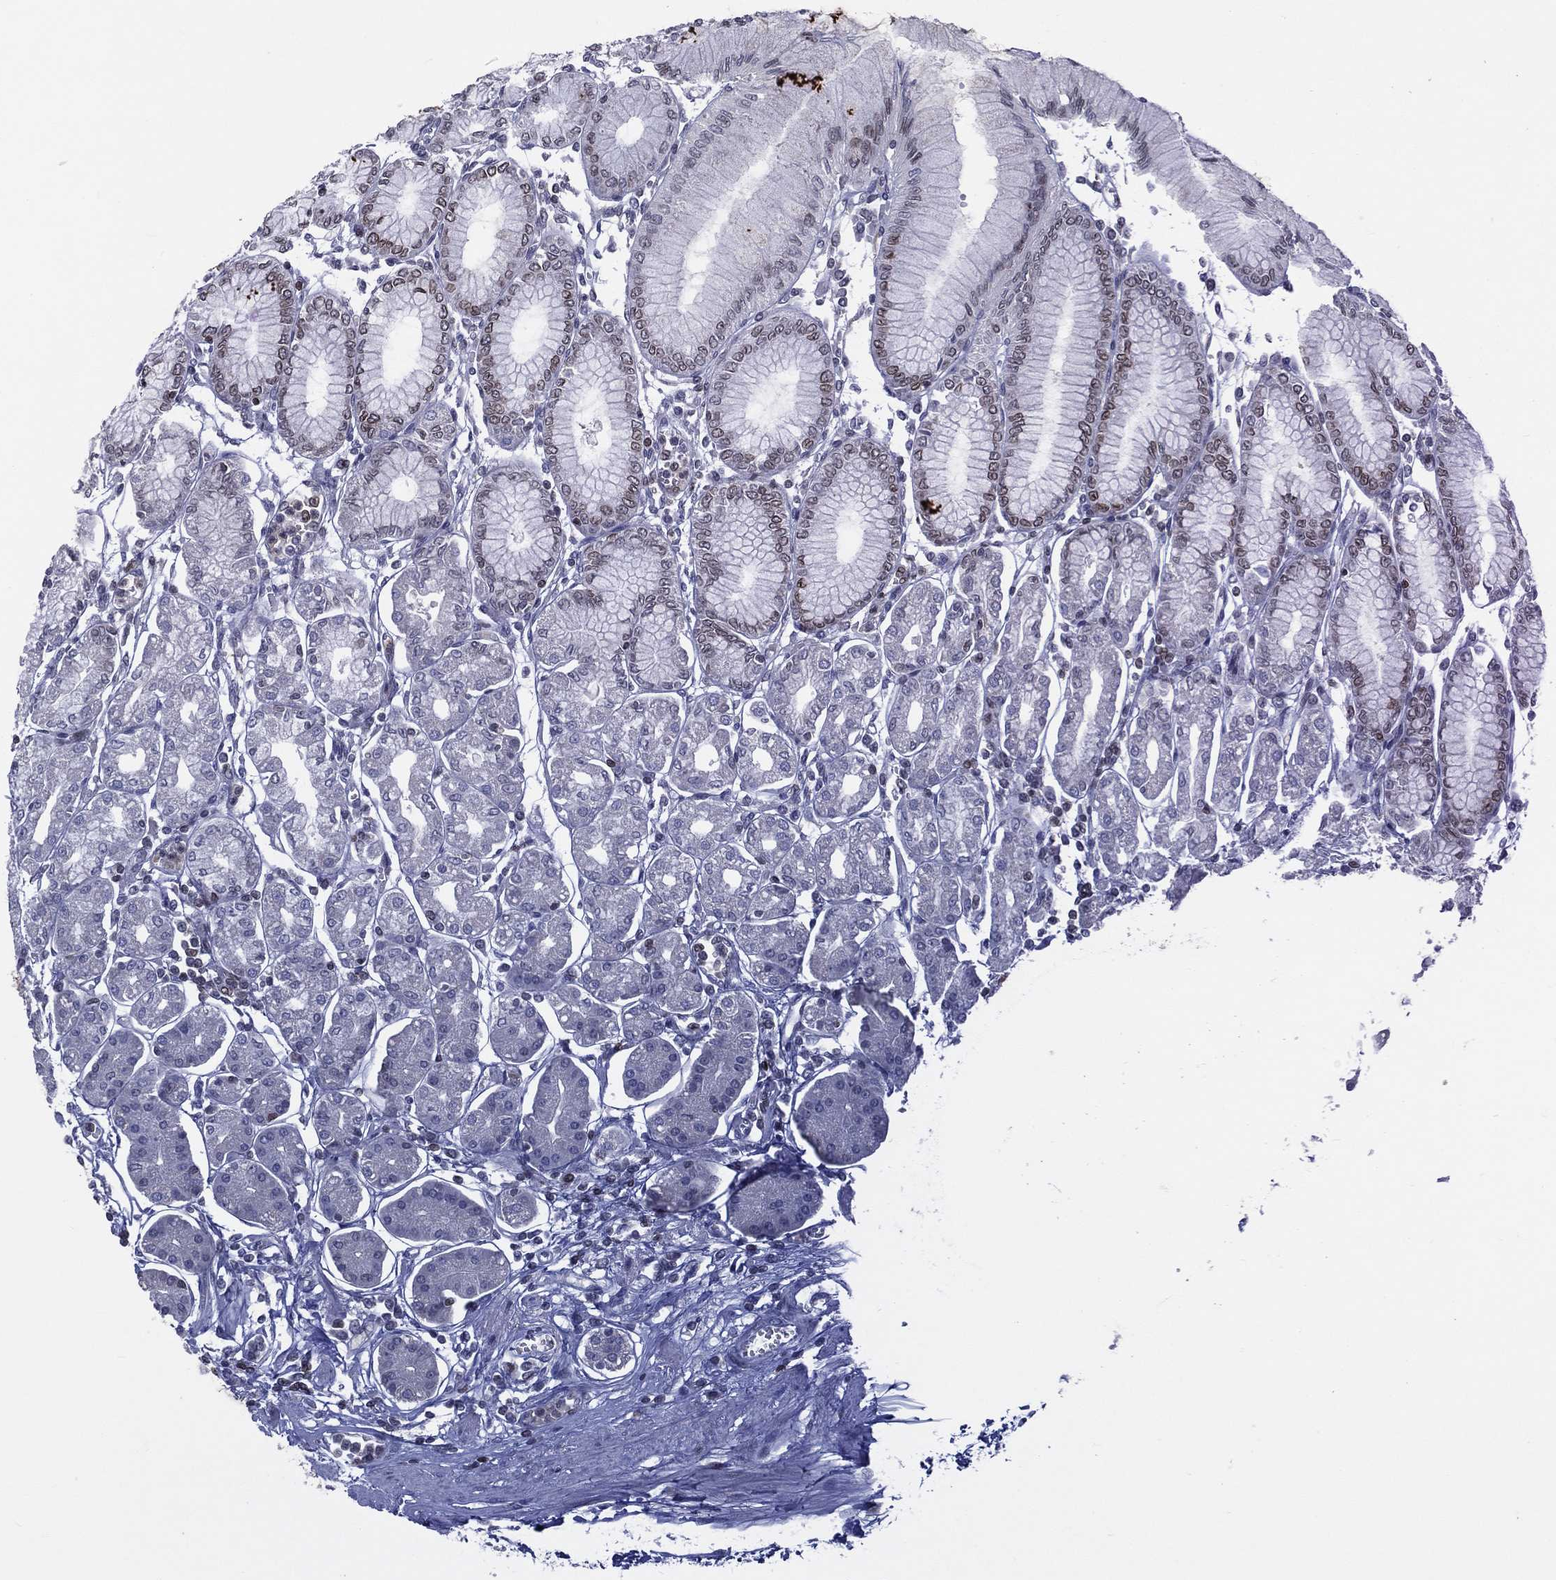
{"staining": {"intensity": "moderate", "quantity": "25%-75%", "location": "nuclear"}, "tissue": "stomach", "cell_type": "Glandular cells", "image_type": "normal", "snomed": [{"axis": "morphology", "description": "Normal tissue, NOS"}, {"axis": "topography", "description": "Skeletal muscle"}, {"axis": "topography", "description": "Stomach"}], "caption": "DAB immunohistochemical staining of benign human stomach shows moderate nuclear protein expression in about 25%-75% of glandular cells.", "gene": "DBF4B", "patient": {"sex": "female", "age": 57}}